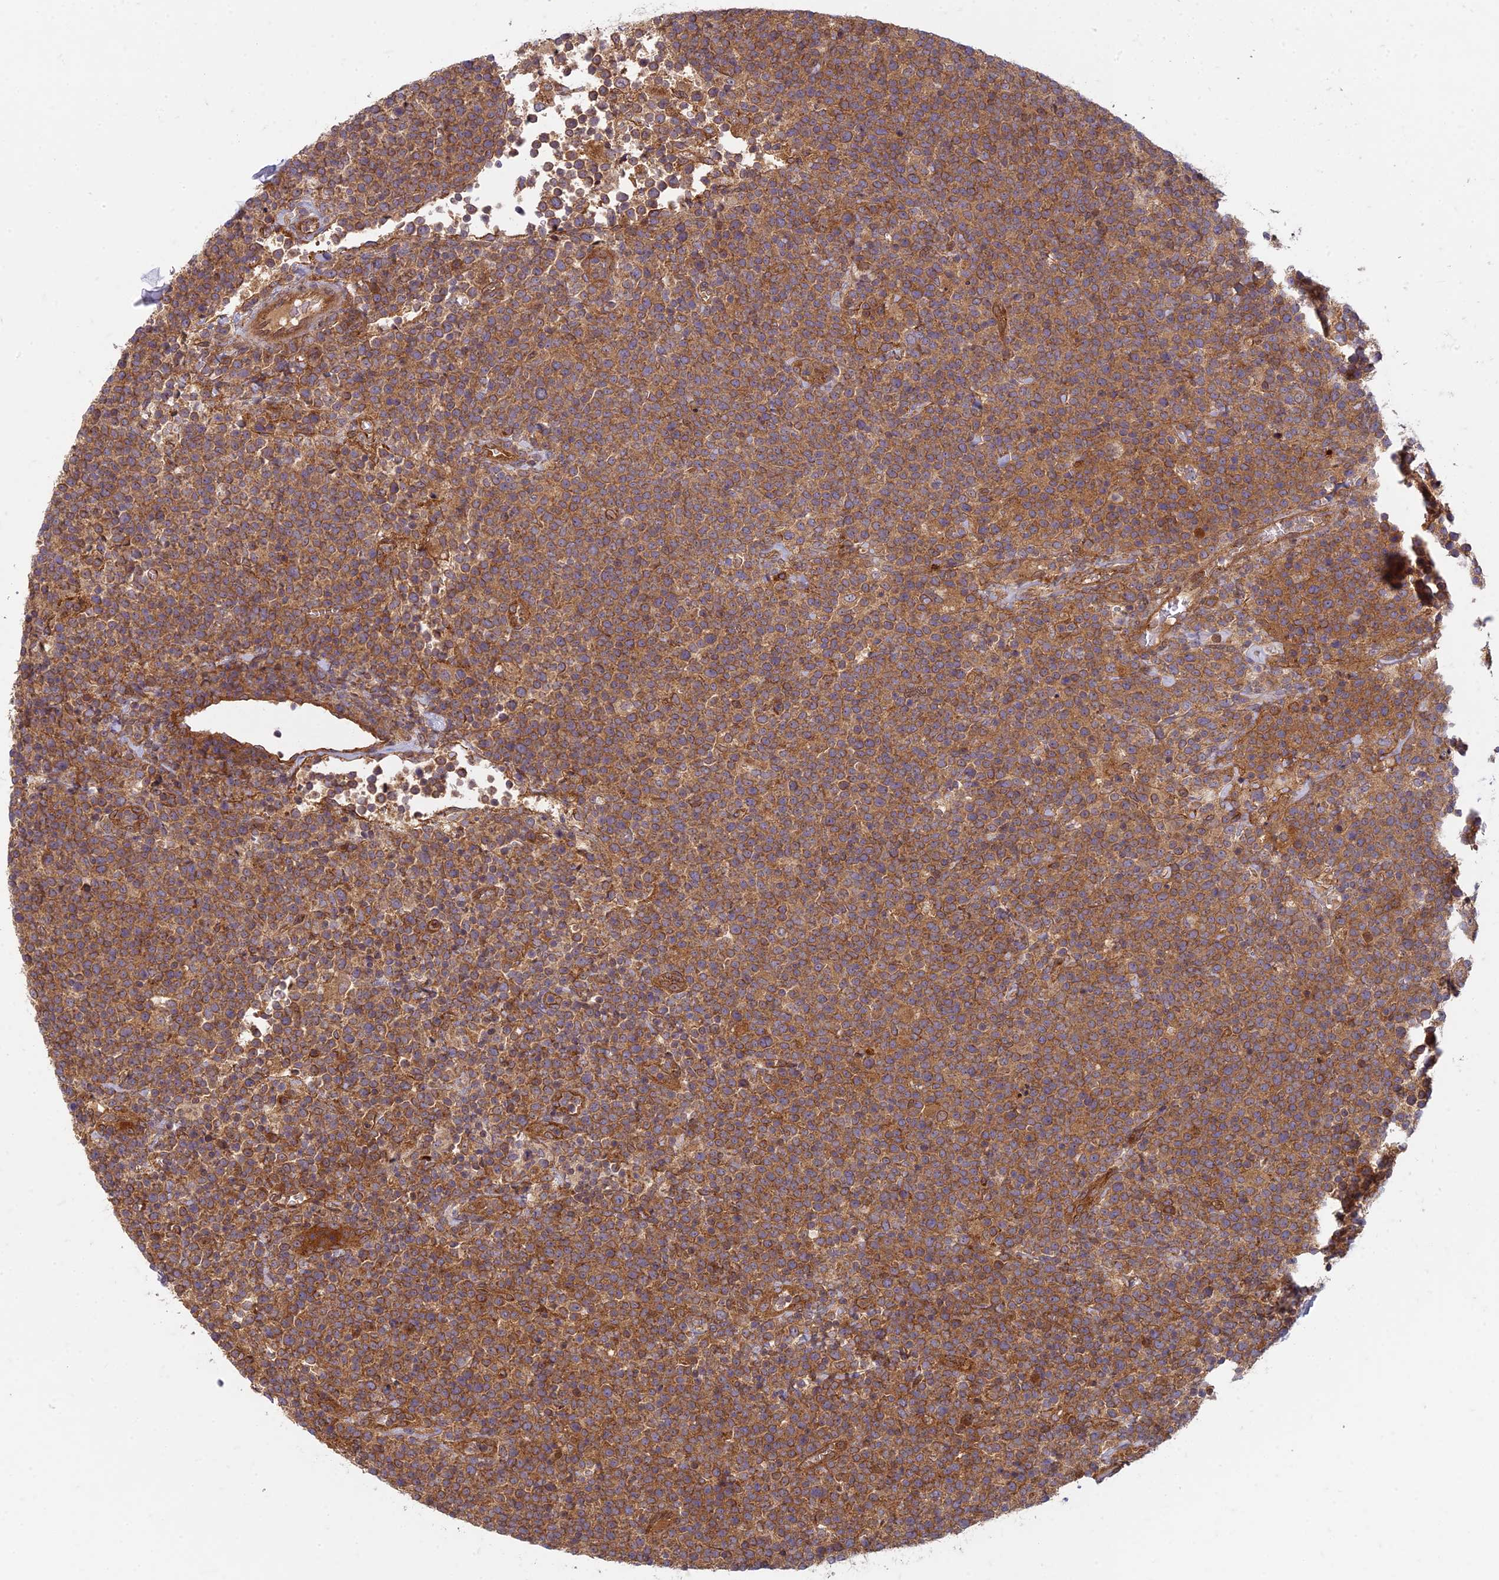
{"staining": {"intensity": "moderate", "quantity": ">75%", "location": "cytoplasmic/membranous"}, "tissue": "lymphoma", "cell_type": "Tumor cells", "image_type": "cancer", "snomed": [{"axis": "morphology", "description": "Malignant lymphoma, non-Hodgkin's type, High grade"}, {"axis": "topography", "description": "Lymph node"}], "caption": "Immunohistochemistry (IHC) of malignant lymphoma, non-Hodgkin's type (high-grade) exhibits medium levels of moderate cytoplasmic/membranous positivity in about >75% of tumor cells.", "gene": "TCF25", "patient": {"sex": "male", "age": 61}}